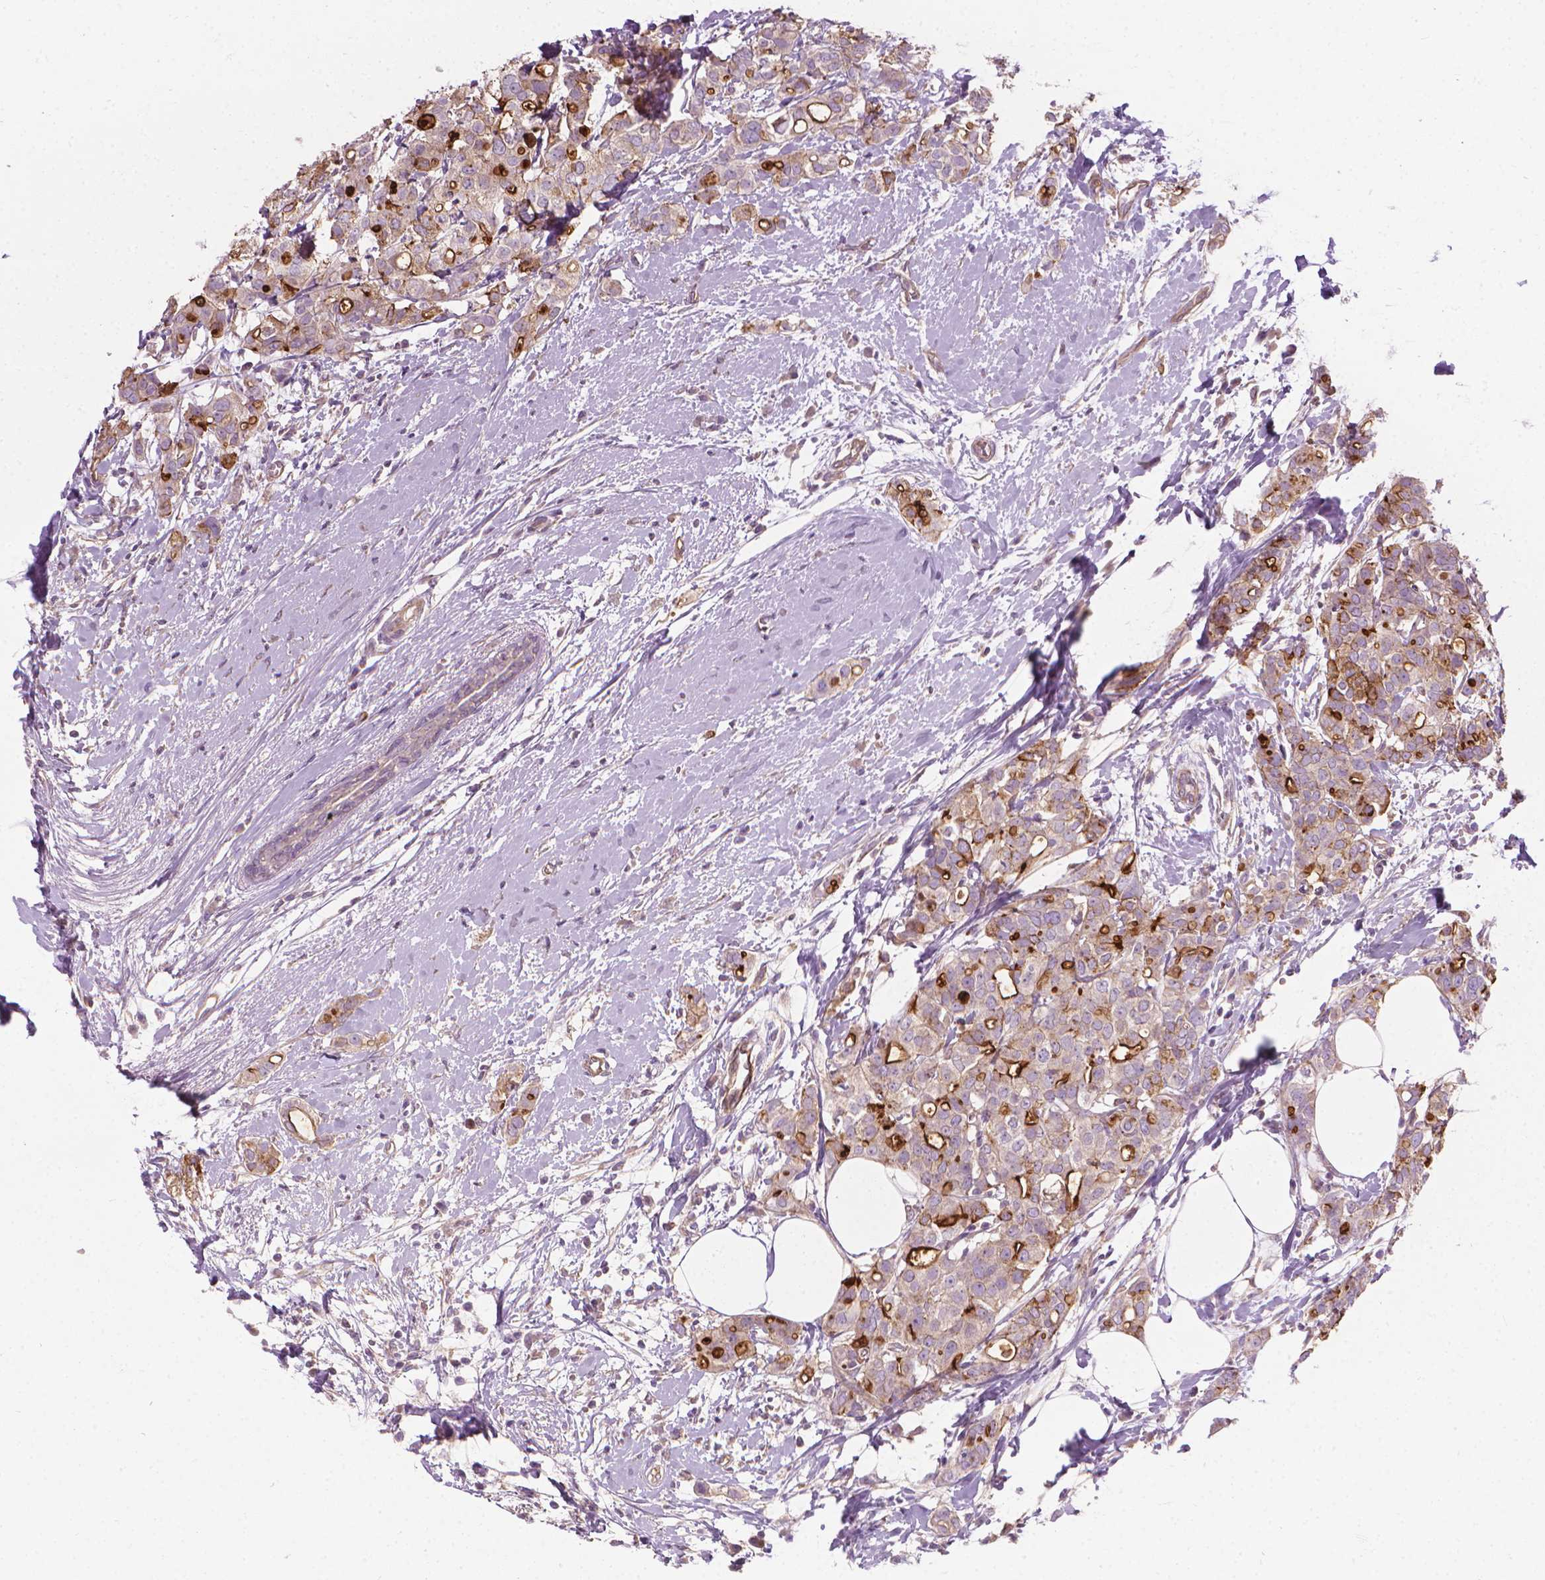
{"staining": {"intensity": "strong", "quantity": "<25%", "location": "cytoplasmic/membranous"}, "tissue": "breast cancer", "cell_type": "Tumor cells", "image_type": "cancer", "snomed": [{"axis": "morphology", "description": "Duct carcinoma"}, {"axis": "topography", "description": "Breast"}], "caption": "Approximately <25% of tumor cells in breast cancer exhibit strong cytoplasmic/membranous protein expression as visualized by brown immunohistochemical staining.", "gene": "RIIAD1", "patient": {"sex": "female", "age": 40}}